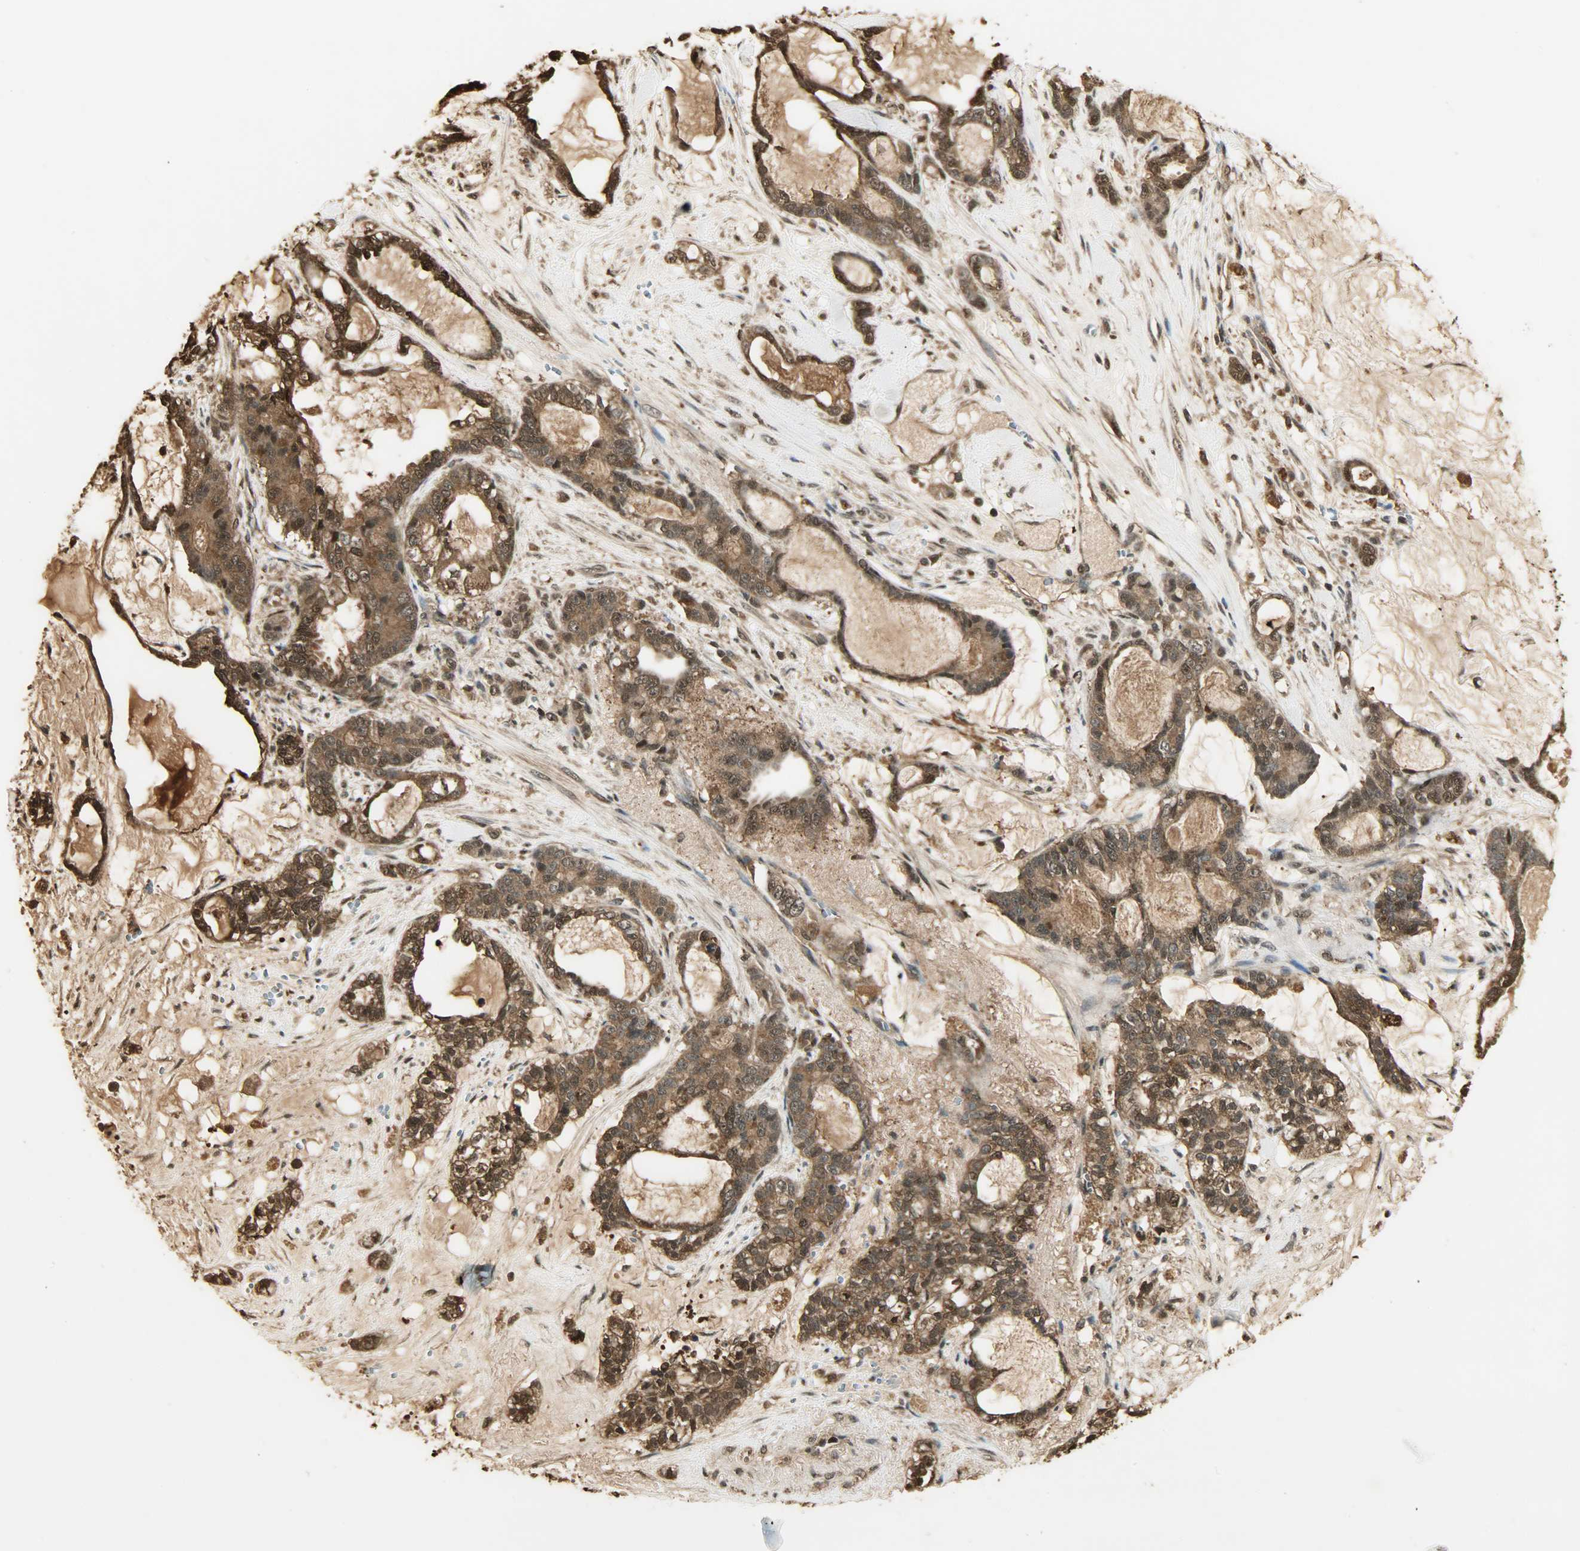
{"staining": {"intensity": "strong", "quantity": ">75%", "location": "cytoplasmic/membranous,nuclear"}, "tissue": "pancreatic cancer", "cell_type": "Tumor cells", "image_type": "cancer", "snomed": [{"axis": "morphology", "description": "Adenocarcinoma, NOS"}, {"axis": "topography", "description": "Pancreas"}], "caption": "Immunohistochemistry (IHC) histopathology image of neoplastic tissue: human adenocarcinoma (pancreatic) stained using immunohistochemistry (IHC) exhibits high levels of strong protein expression localized specifically in the cytoplasmic/membranous and nuclear of tumor cells, appearing as a cytoplasmic/membranous and nuclear brown color.", "gene": "YWHAZ", "patient": {"sex": "female", "age": 73}}